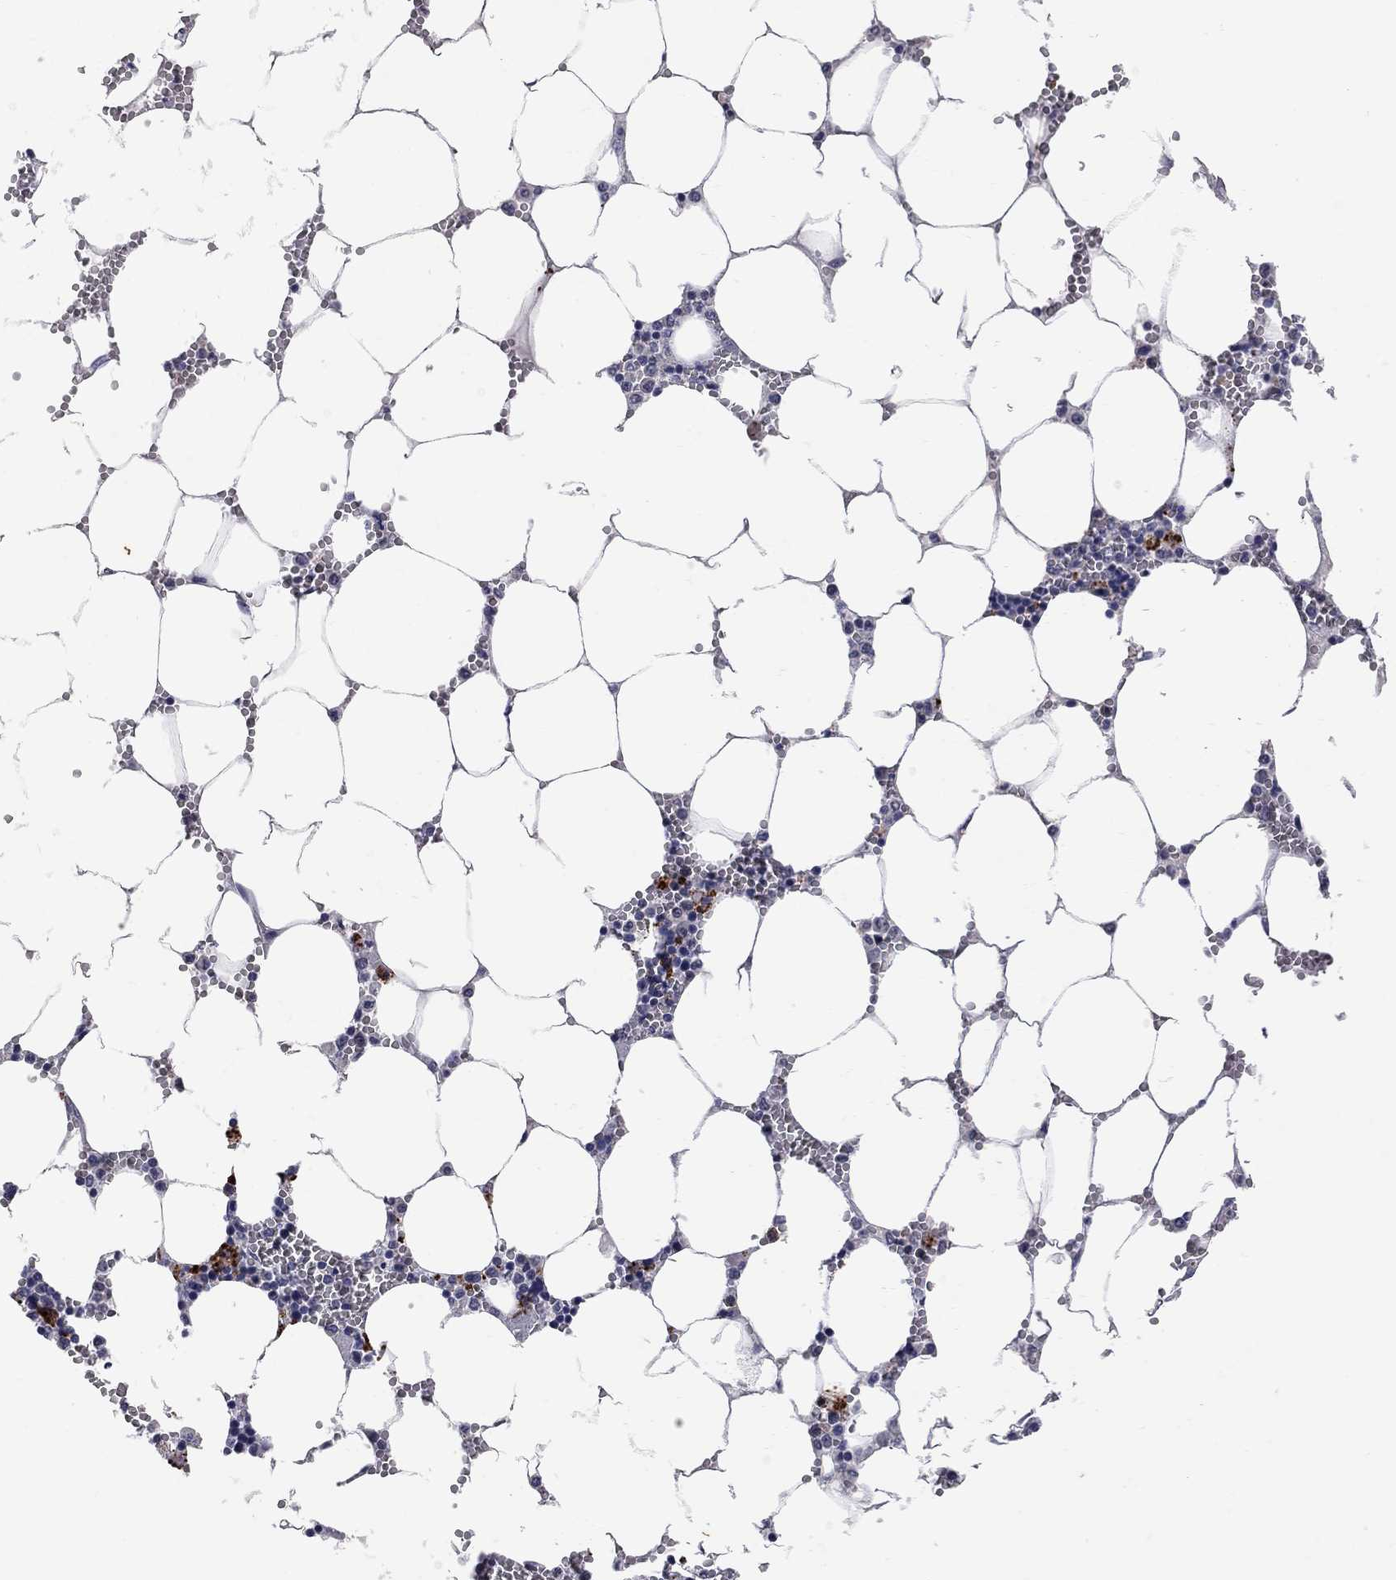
{"staining": {"intensity": "moderate", "quantity": "<25%", "location": "cytoplasmic/membranous"}, "tissue": "bone marrow", "cell_type": "Hematopoietic cells", "image_type": "normal", "snomed": [{"axis": "morphology", "description": "Normal tissue, NOS"}, {"axis": "topography", "description": "Bone marrow"}], "caption": "Moderate cytoplasmic/membranous staining is identified in about <25% of hematopoietic cells in normal bone marrow. The staining was performed using DAB (3,3'-diaminobenzidine), with brown indicating positive protein expression. Nuclei are stained blue with hematoxylin.", "gene": "NOS2", "patient": {"sex": "female", "age": 64}}